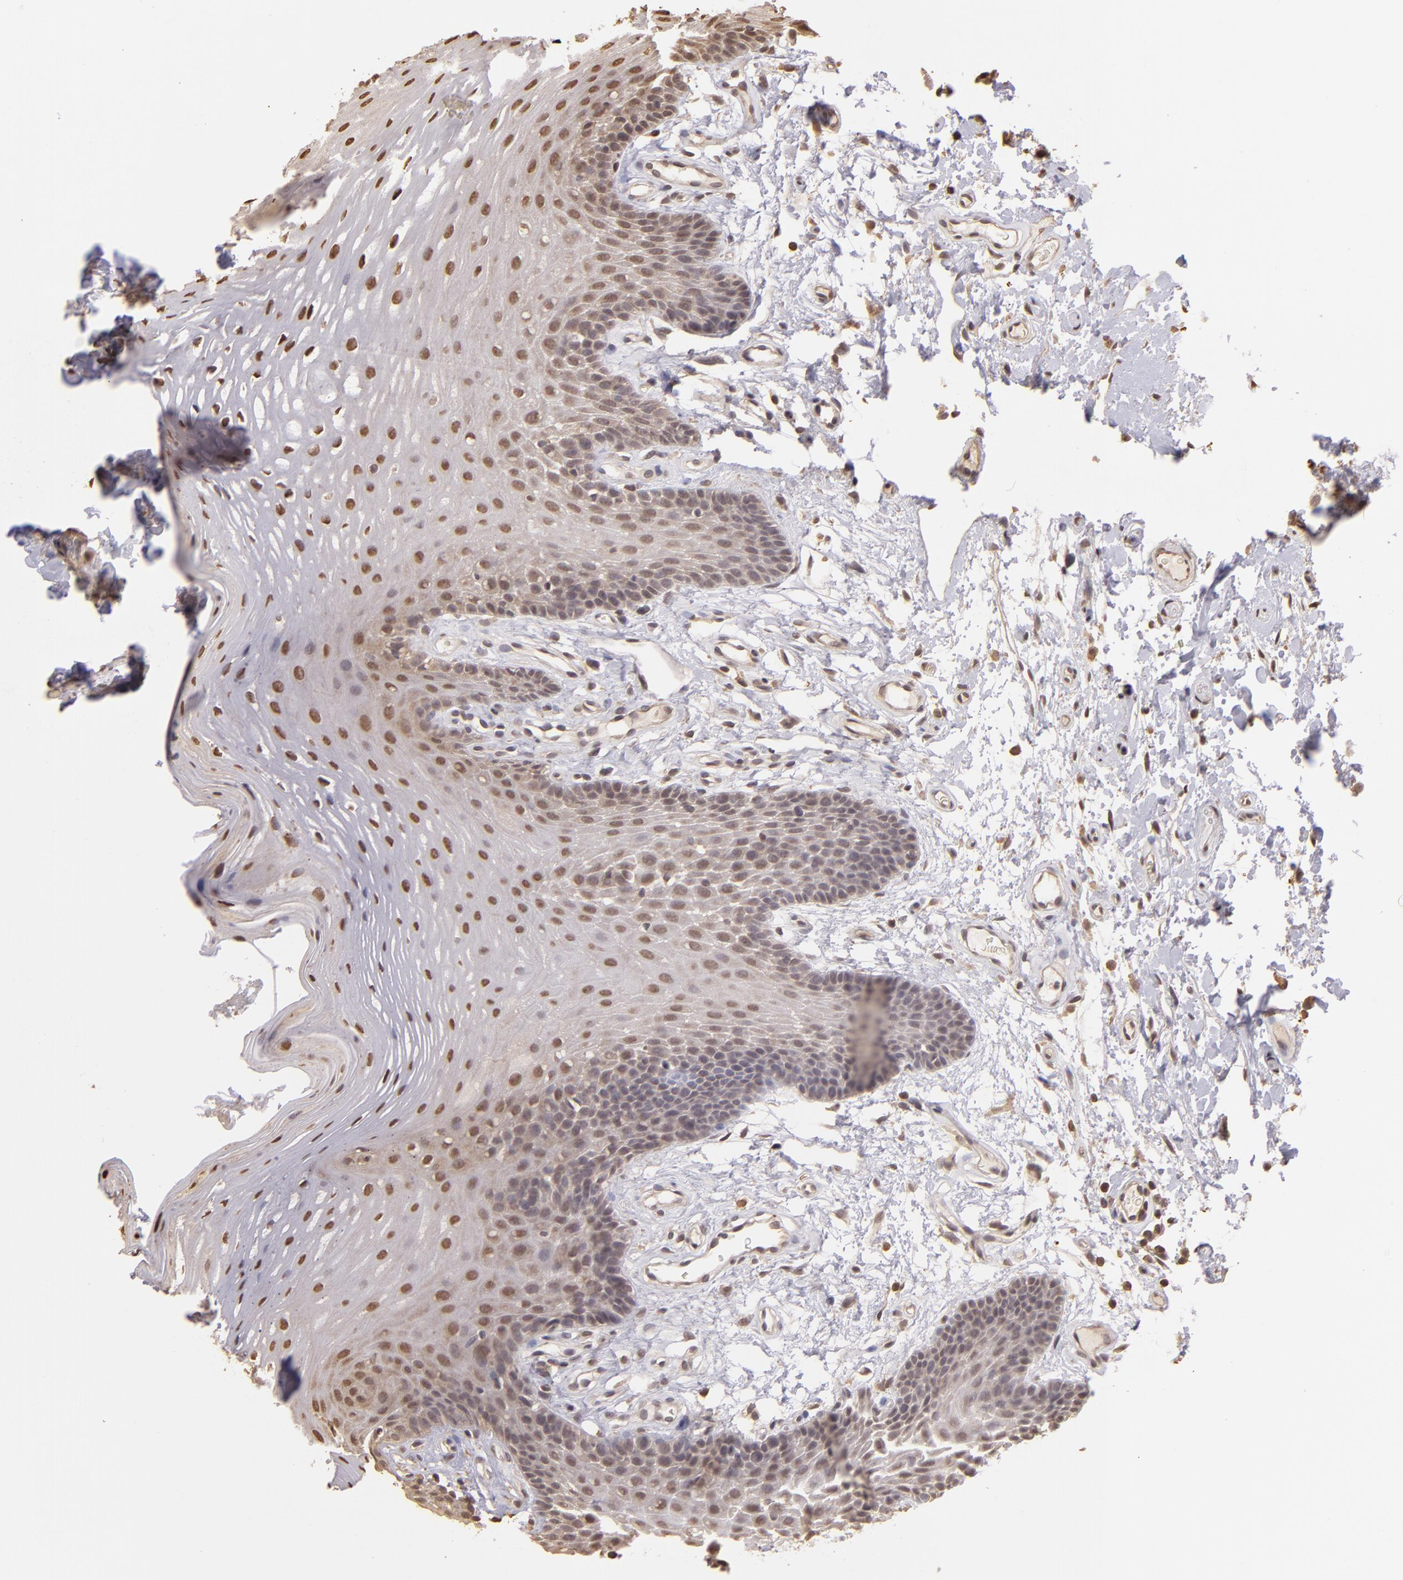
{"staining": {"intensity": "weak", "quantity": "25%-75%", "location": "nuclear"}, "tissue": "oral mucosa", "cell_type": "Squamous epithelial cells", "image_type": "normal", "snomed": [{"axis": "morphology", "description": "Normal tissue, NOS"}, {"axis": "topography", "description": "Oral tissue"}], "caption": "Normal oral mucosa demonstrates weak nuclear positivity in about 25%-75% of squamous epithelial cells.", "gene": "ARPC2", "patient": {"sex": "male", "age": 62}}